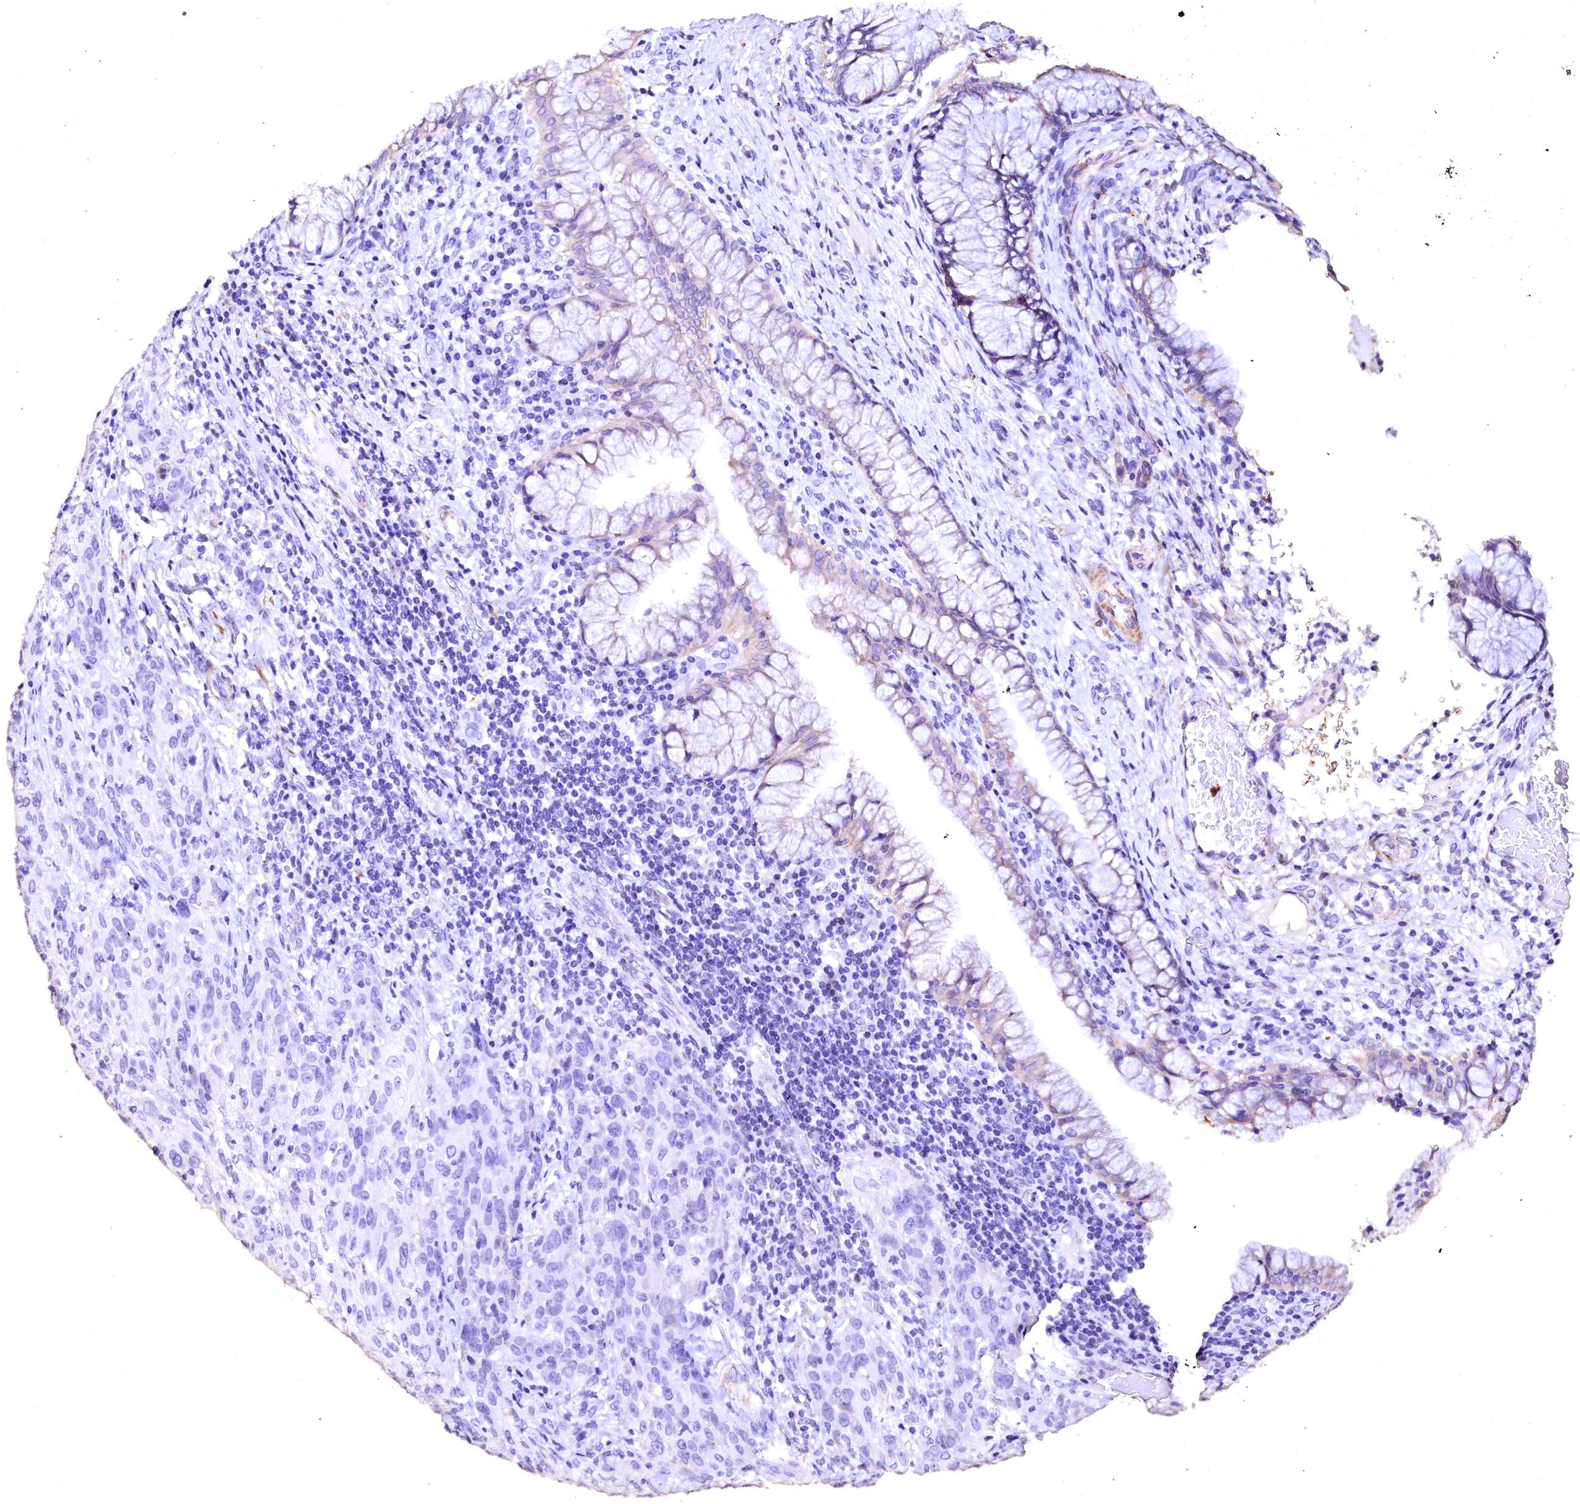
{"staining": {"intensity": "negative", "quantity": "none", "location": "none"}, "tissue": "cervical cancer", "cell_type": "Tumor cells", "image_type": "cancer", "snomed": [{"axis": "morphology", "description": "Squamous cell carcinoma, NOS"}, {"axis": "topography", "description": "Cervix"}], "caption": "Squamous cell carcinoma (cervical) stained for a protein using IHC exhibits no positivity tumor cells.", "gene": "VPS36", "patient": {"sex": "female", "age": 50}}